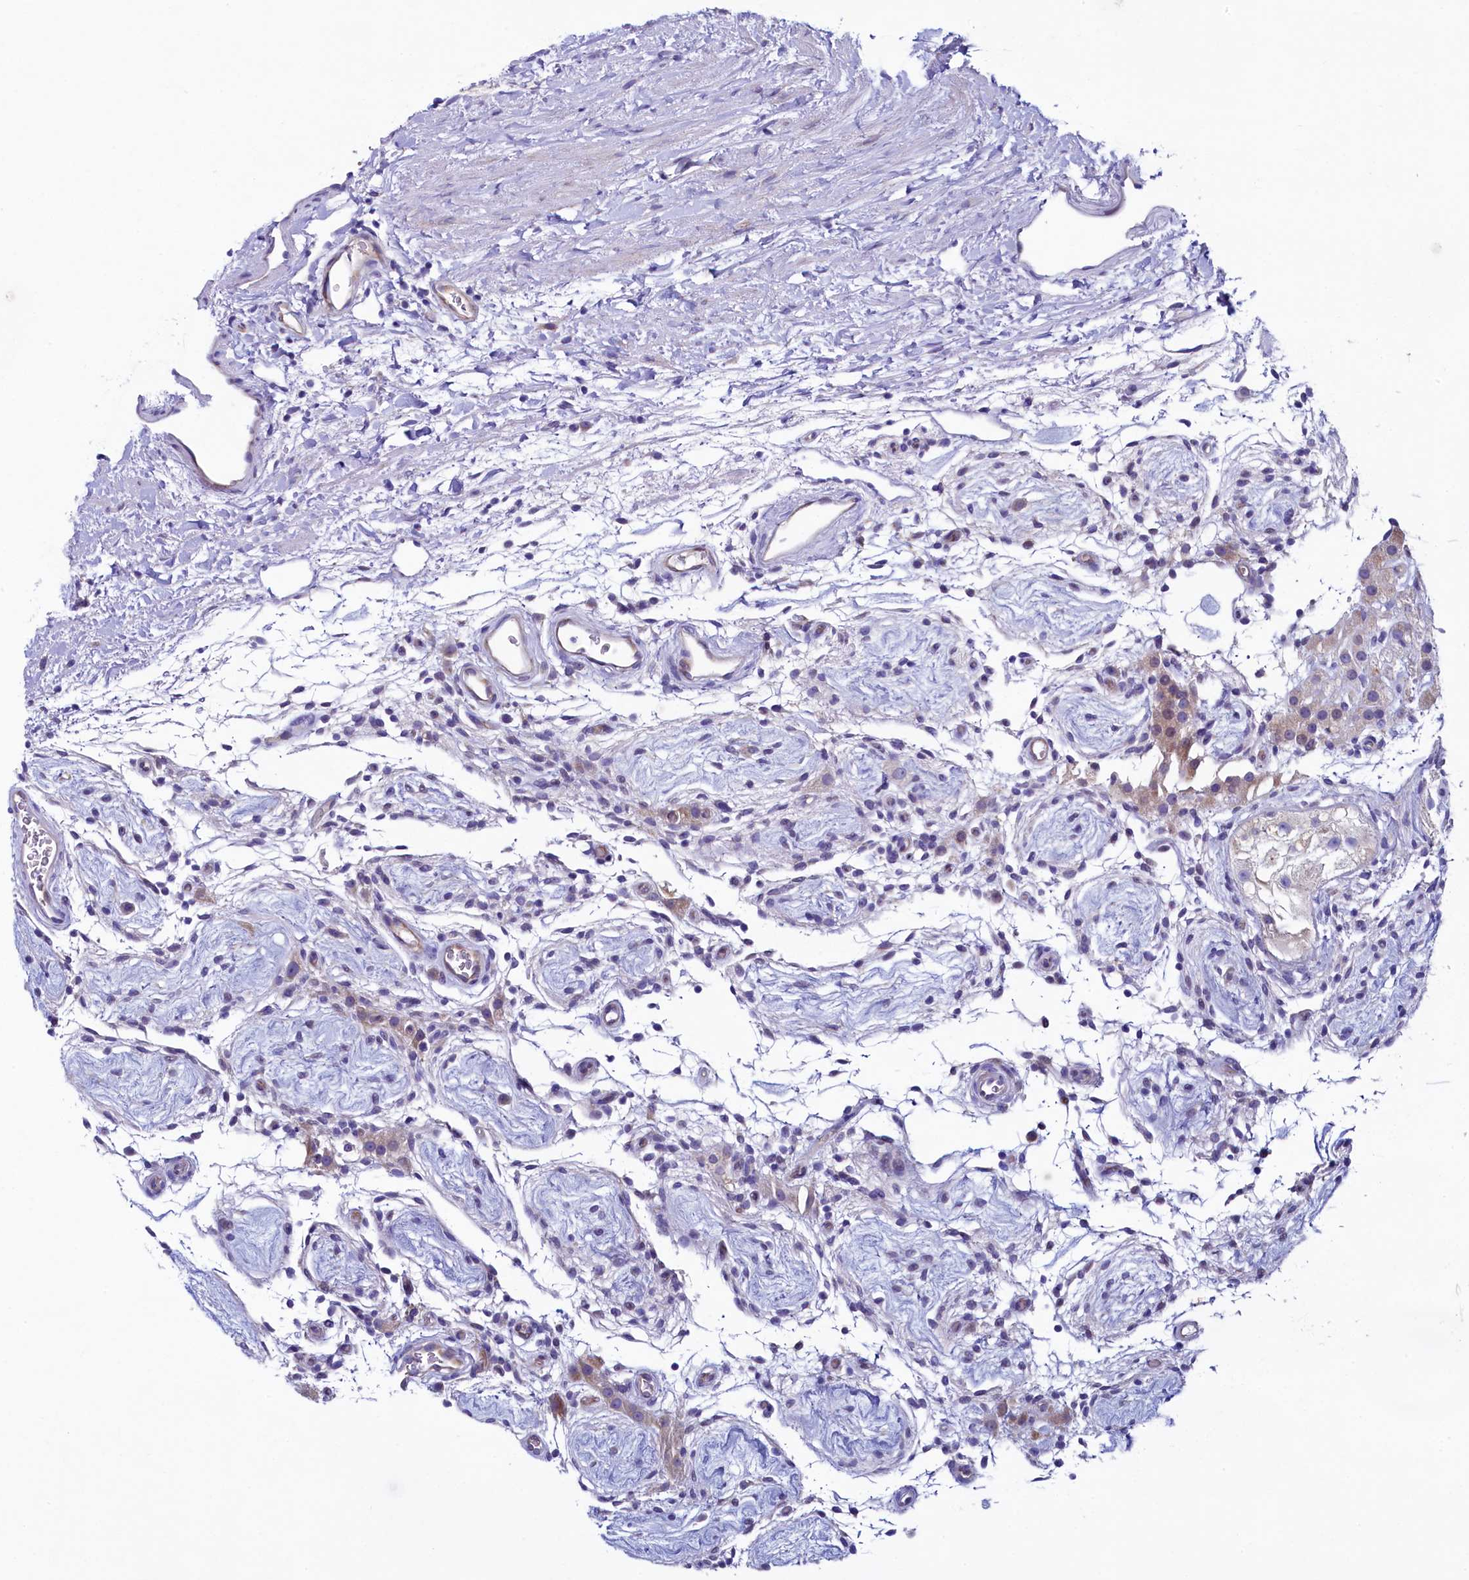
{"staining": {"intensity": "weak", "quantity": "<25%", "location": "cytoplasmic/membranous"}, "tissue": "testis cancer", "cell_type": "Tumor cells", "image_type": "cancer", "snomed": [{"axis": "morphology", "description": "Seminoma, NOS"}, {"axis": "topography", "description": "Testis"}], "caption": "IHC of testis cancer demonstrates no positivity in tumor cells.", "gene": "KRBOX5", "patient": {"sex": "male", "age": 49}}